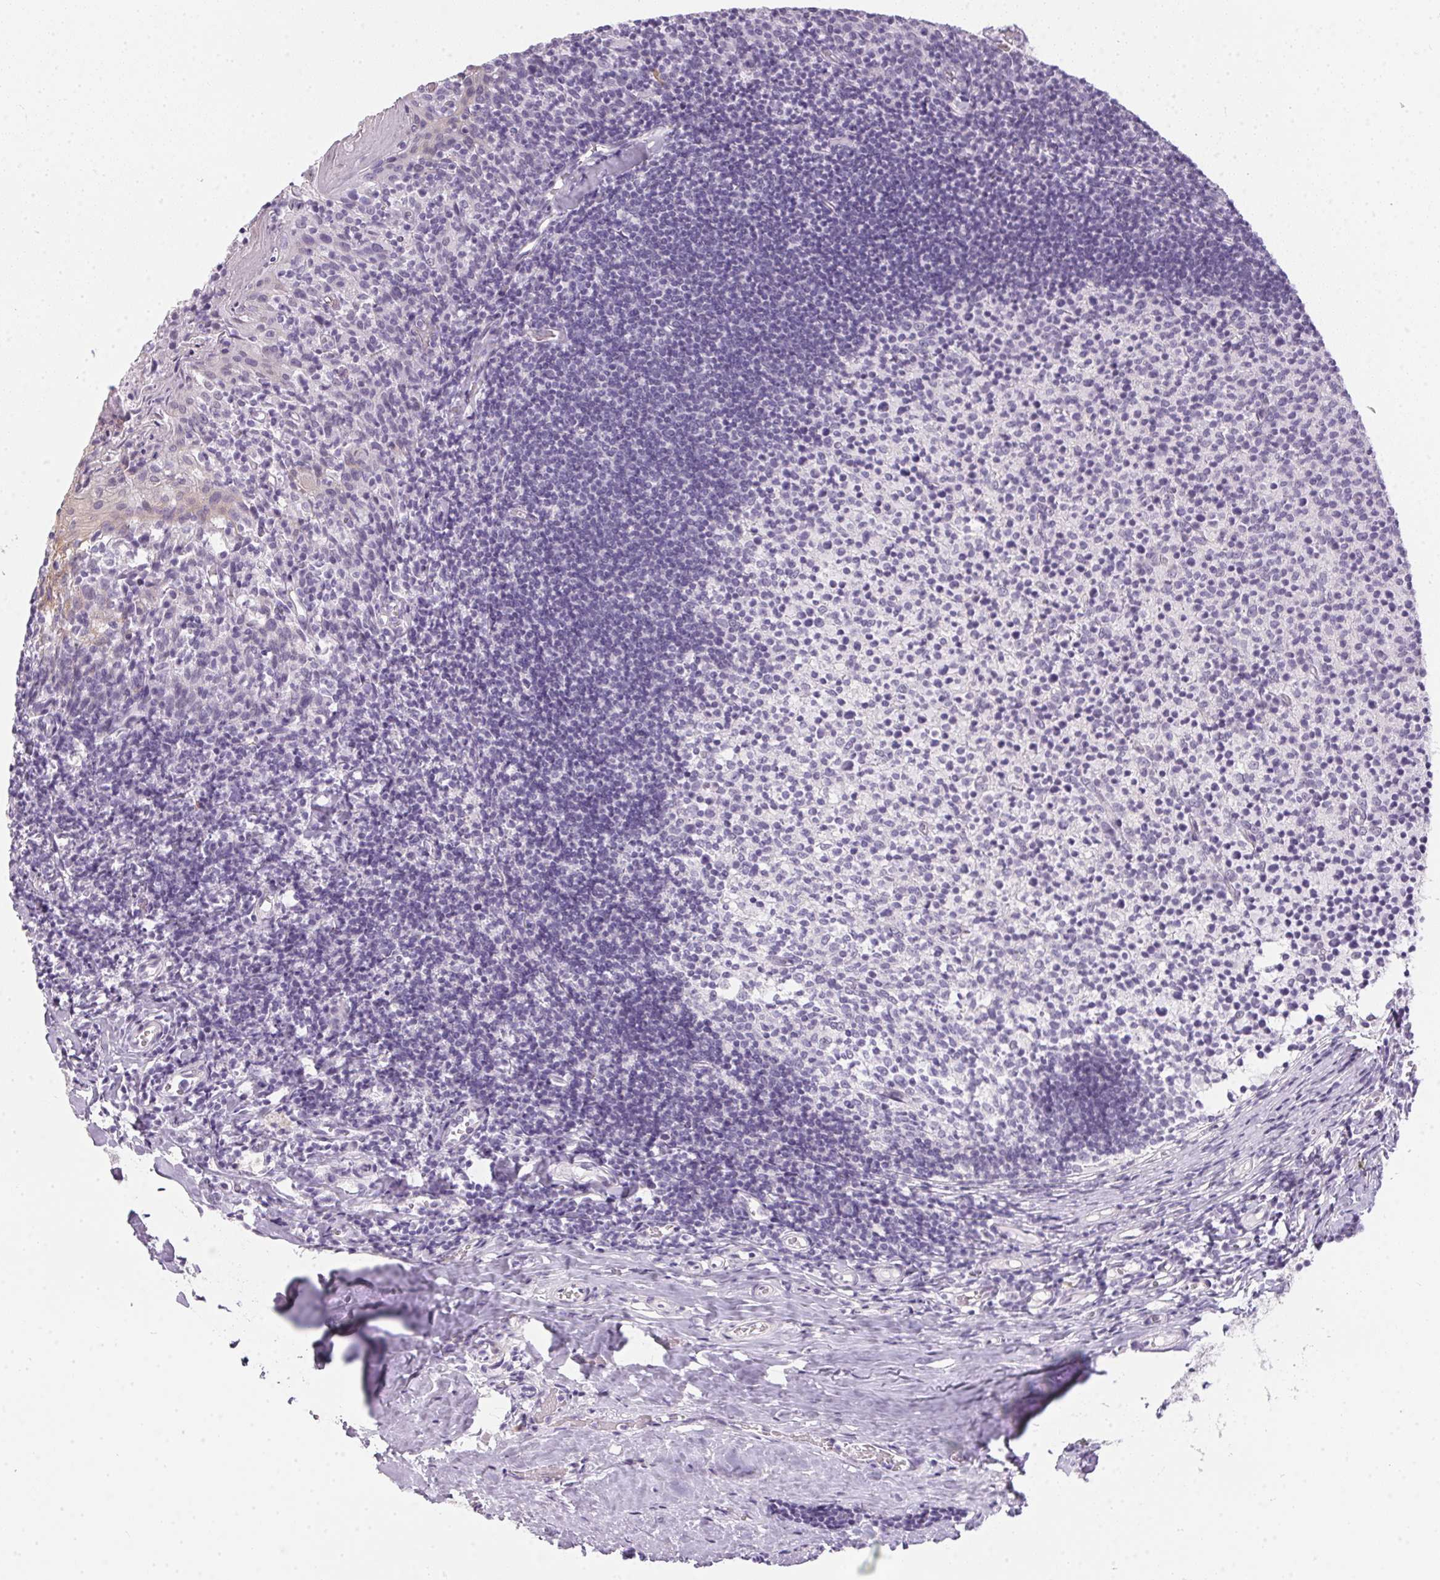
{"staining": {"intensity": "negative", "quantity": "none", "location": "none"}, "tissue": "tonsil", "cell_type": "Germinal center cells", "image_type": "normal", "snomed": [{"axis": "morphology", "description": "Normal tissue, NOS"}, {"axis": "topography", "description": "Tonsil"}], "caption": "An immunohistochemistry (IHC) image of benign tonsil is shown. There is no staining in germinal center cells of tonsil. (DAB (3,3'-diaminobenzidine) immunohistochemistry visualized using brightfield microscopy, high magnification).", "gene": "GBP6", "patient": {"sex": "female", "age": 10}}